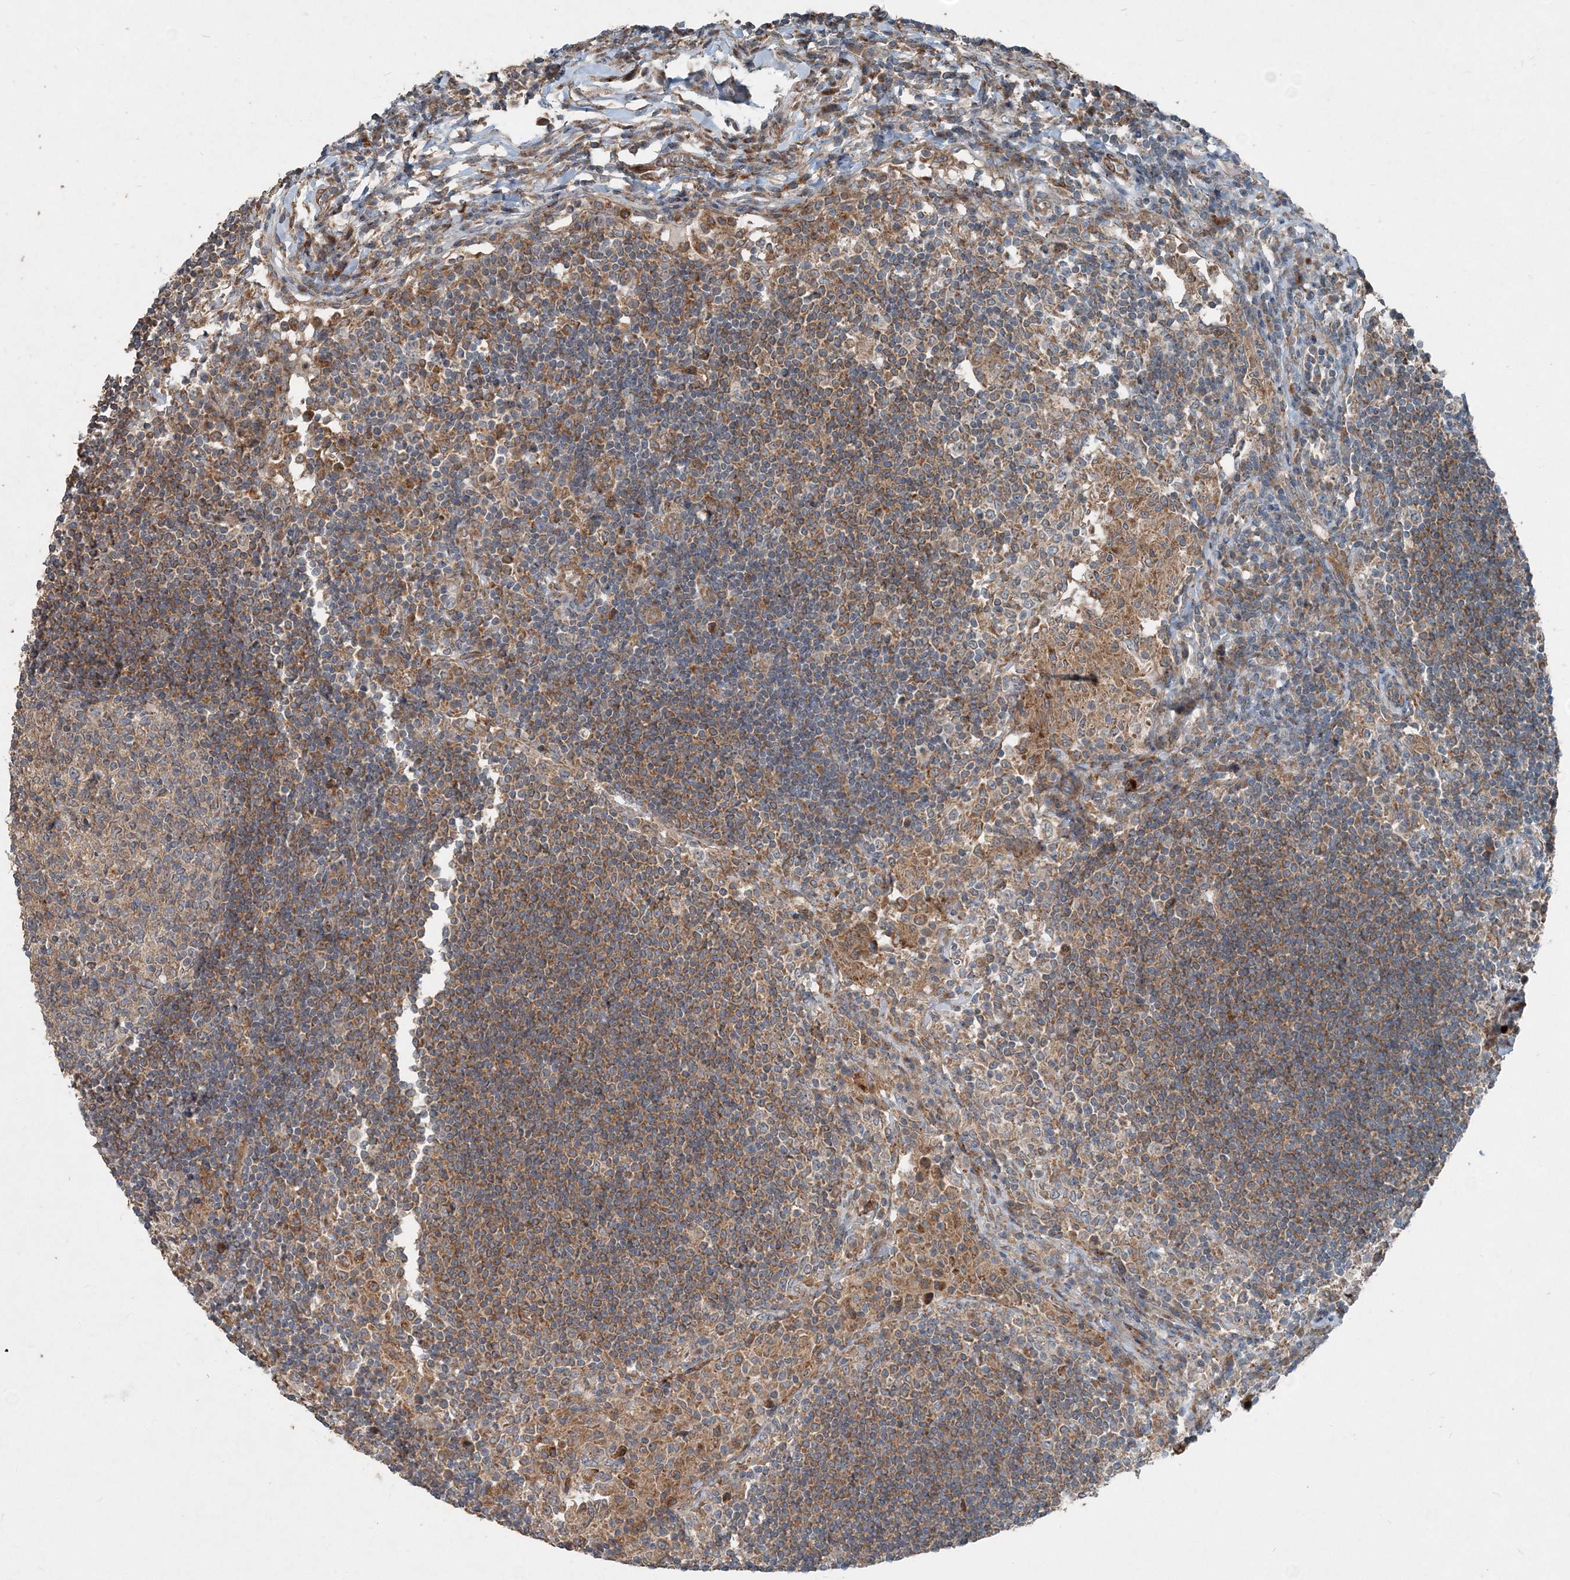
{"staining": {"intensity": "weak", "quantity": ">75%", "location": "cytoplasmic/membranous"}, "tissue": "lymph node", "cell_type": "Germinal center cells", "image_type": "normal", "snomed": [{"axis": "morphology", "description": "Normal tissue, NOS"}, {"axis": "topography", "description": "Lymph node"}], "caption": "IHC micrograph of benign lymph node: lymph node stained using immunohistochemistry displays low levels of weak protein expression localized specifically in the cytoplasmic/membranous of germinal center cells, appearing as a cytoplasmic/membranous brown color.", "gene": "INTU", "patient": {"sex": "female", "age": 53}}